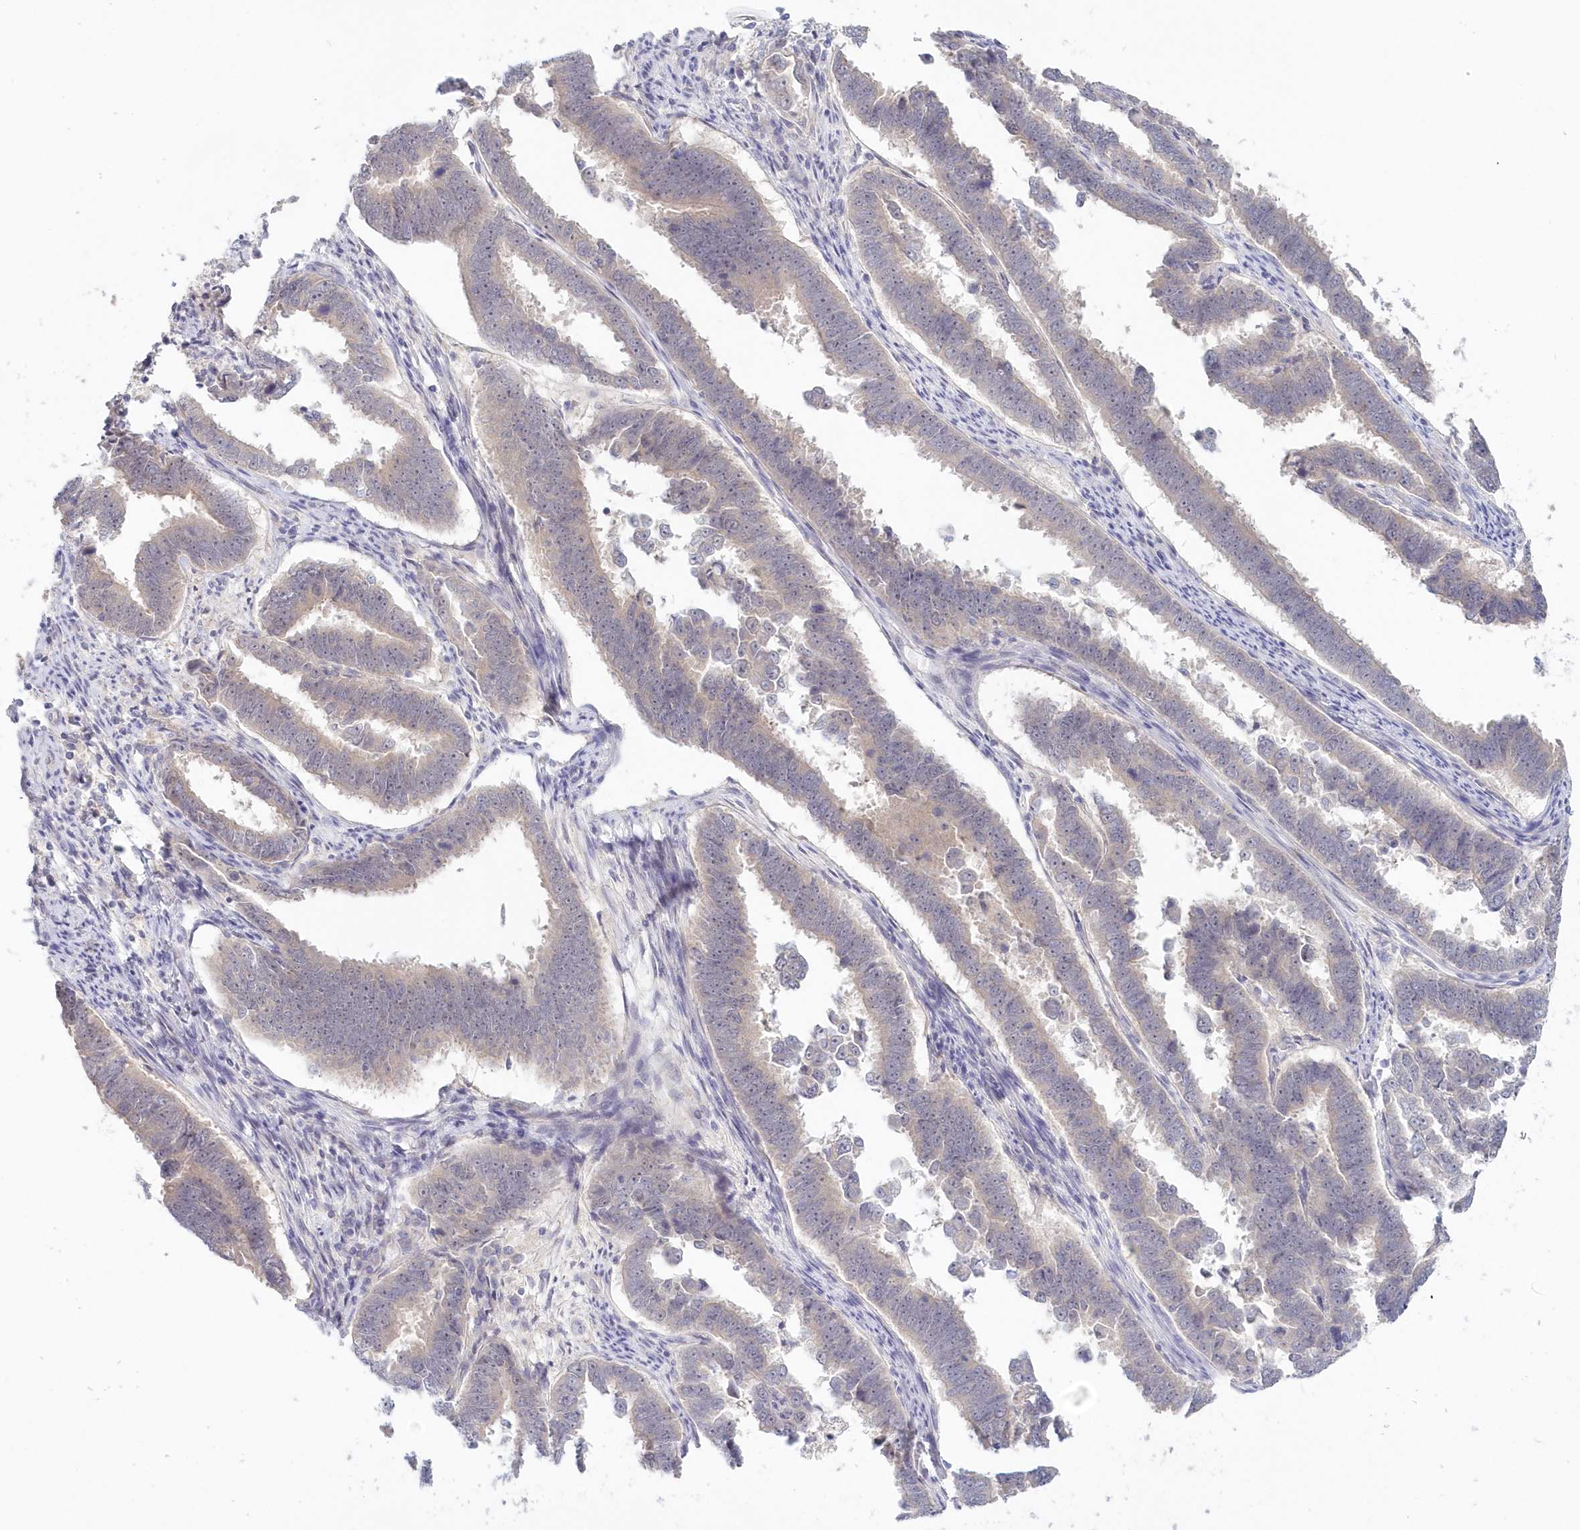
{"staining": {"intensity": "negative", "quantity": "none", "location": "none"}, "tissue": "endometrial cancer", "cell_type": "Tumor cells", "image_type": "cancer", "snomed": [{"axis": "morphology", "description": "Adenocarcinoma, NOS"}, {"axis": "topography", "description": "Endometrium"}], "caption": "DAB (3,3'-diaminobenzidine) immunohistochemical staining of human endometrial cancer displays no significant staining in tumor cells.", "gene": "KATNA1", "patient": {"sex": "female", "age": 75}}